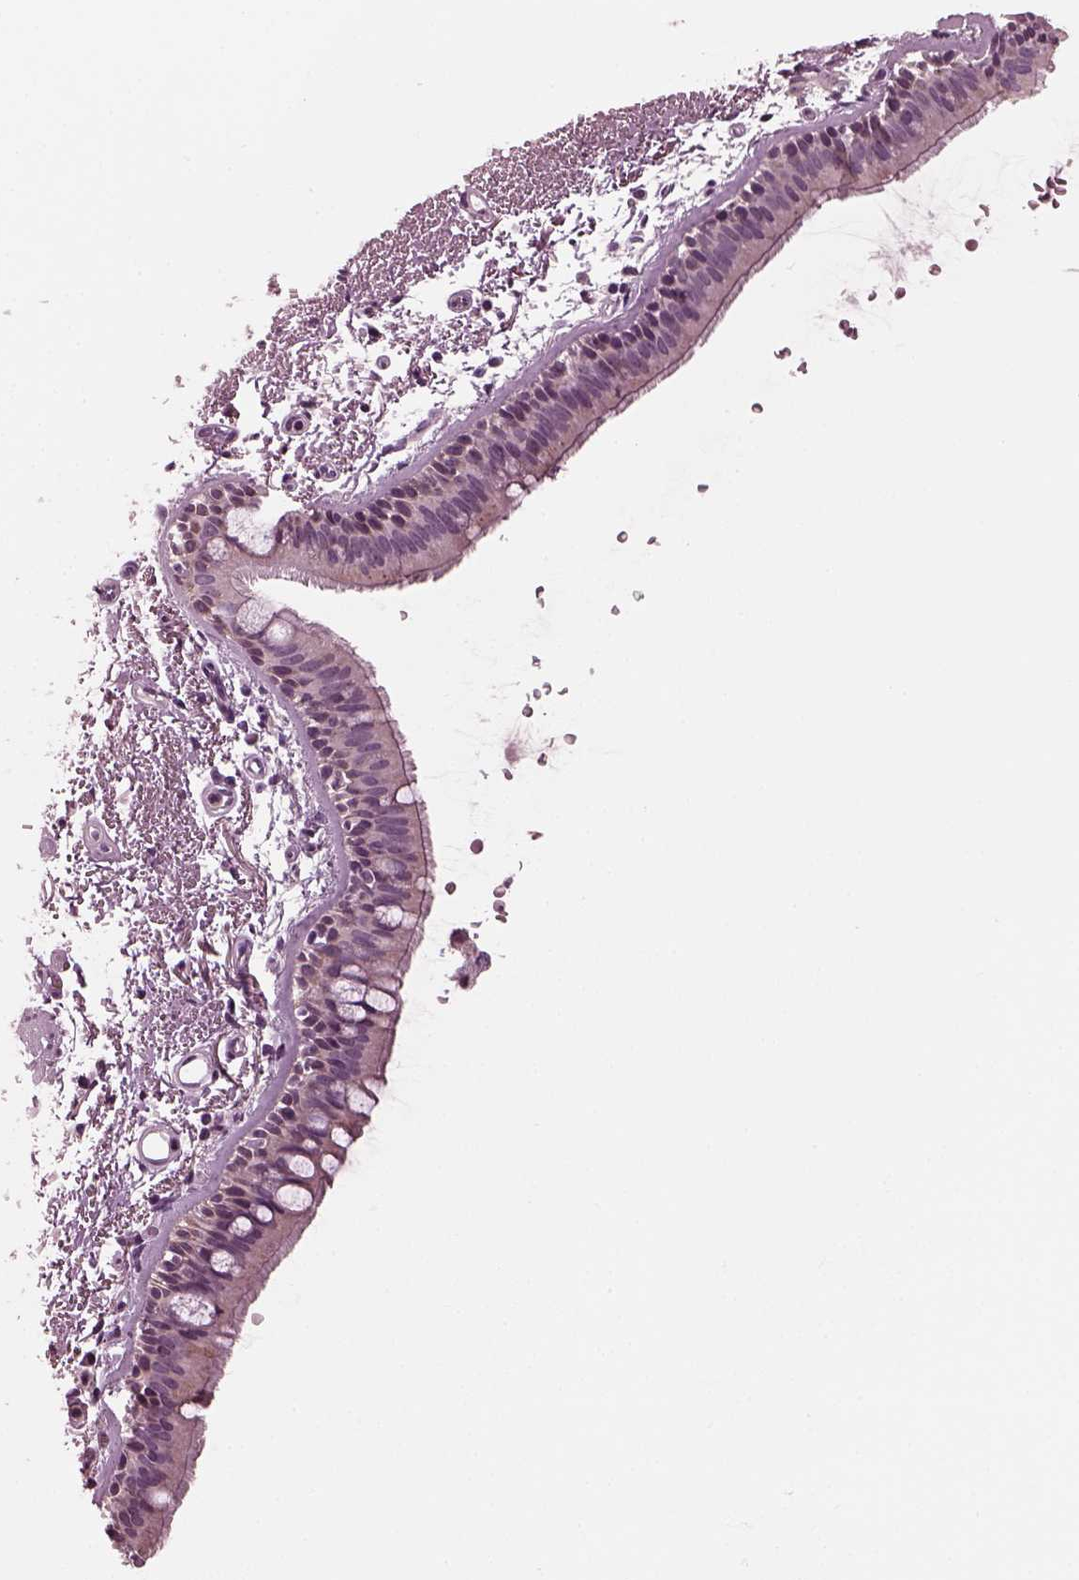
{"staining": {"intensity": "negative", "quantity": "none", "location": "none"}, "tissue": "bronchus", "cell_type": "Respiratory epithelial cells", "image_type": "normal", "snomed": [{"axis": "morphology", "description": "Normal tissue, NOS"}, {"axis": "topography", "description": "Lymph node"}, {"axis": "topography", "description": "Bronchus"}], "caption": "Immunohistochemical staining of unremarkable bronchus reveals no significant expression in respiratory epithelial cells.", "gene": "MIB2", "patient": {"sex": "female", "age": 70}}